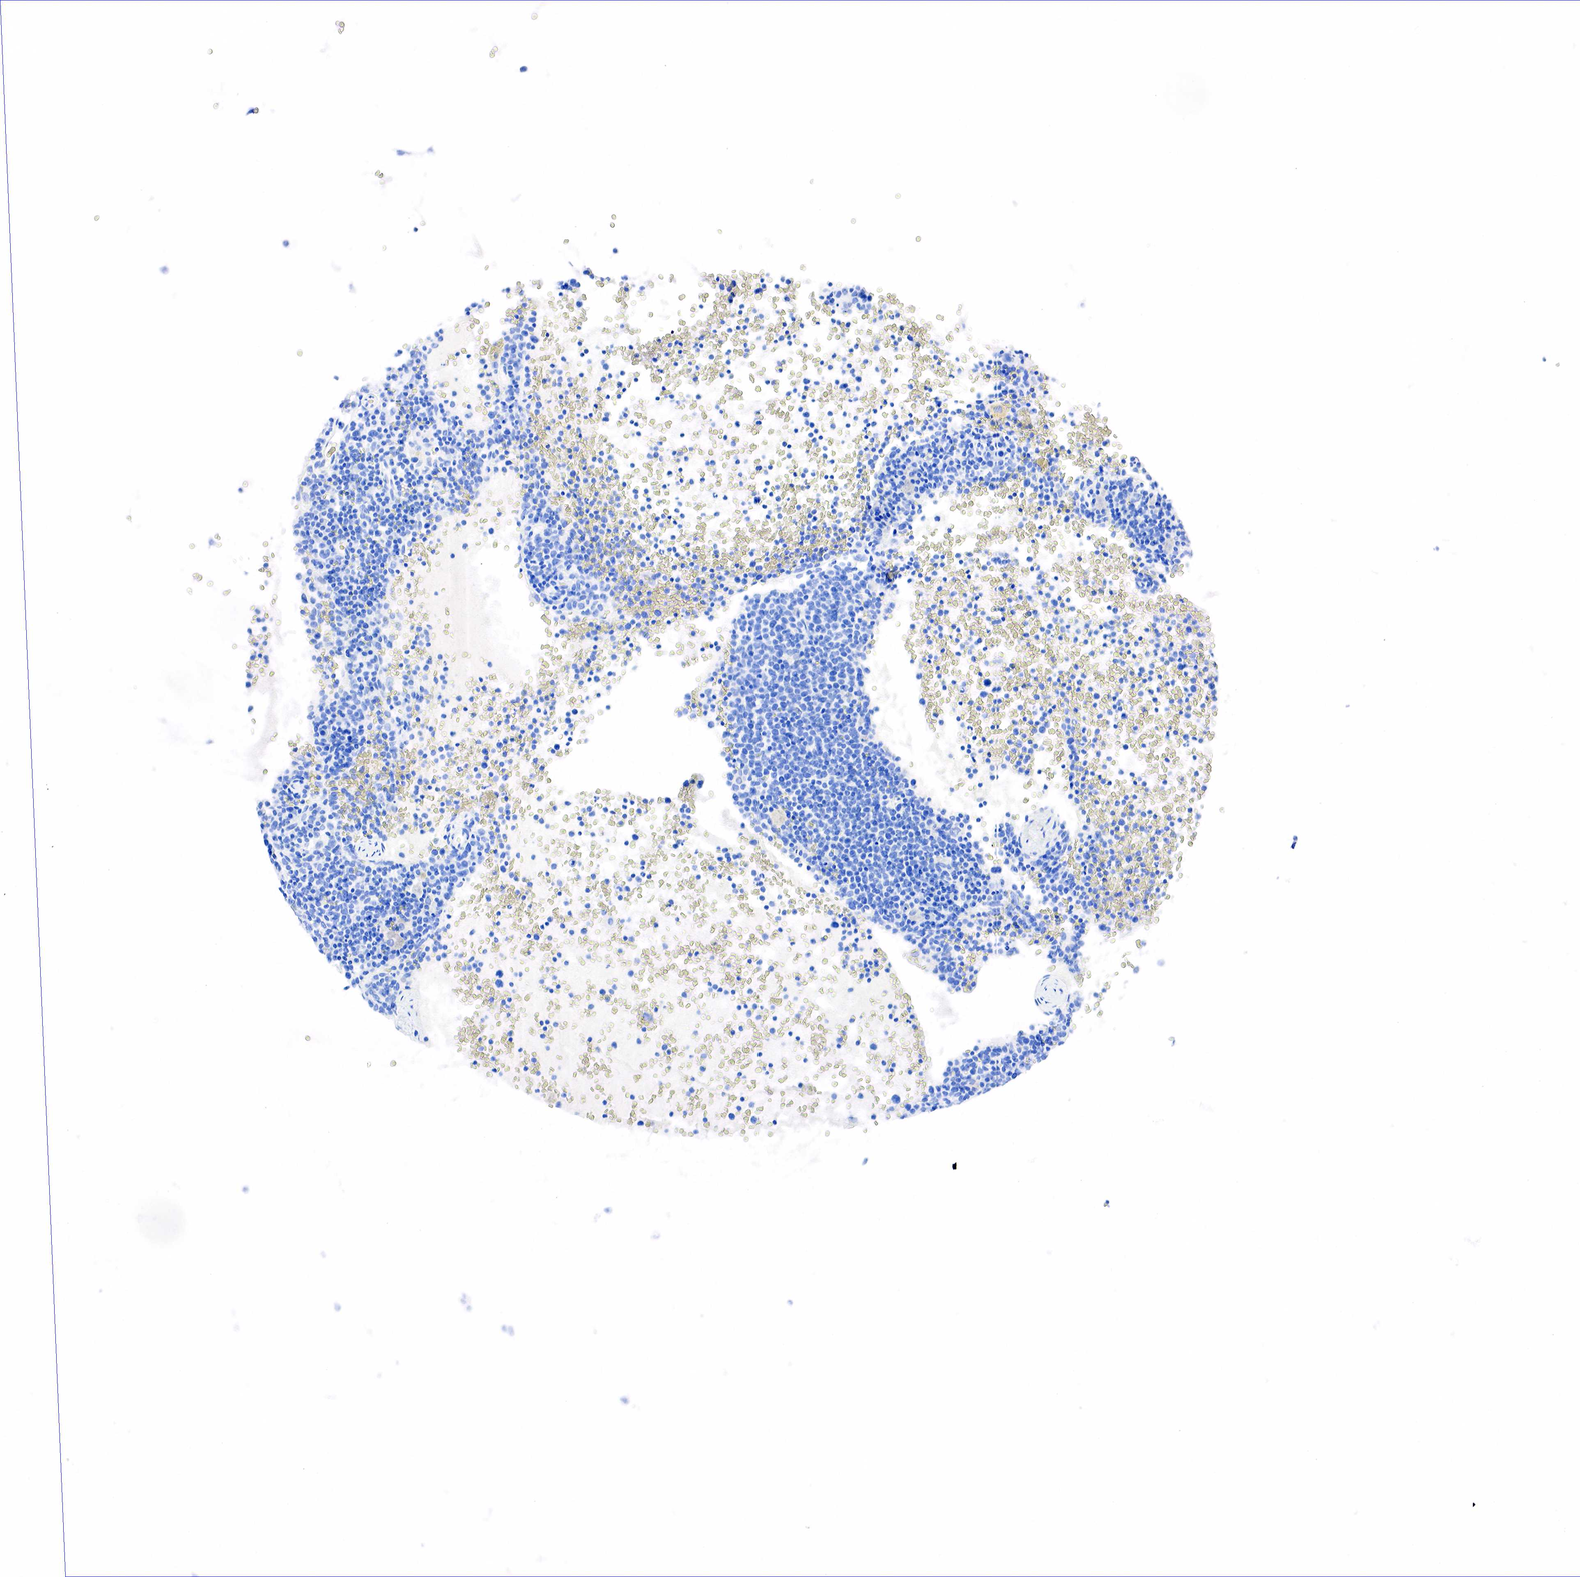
{"staining": {"intensity": "negative", "quantity": "none", "location": "none"}, "tissue": "lymphoma", "cell_type": "Tumor cells", "image_type": "cancer", "snomed": [{"axis": "morphology", "description": "Malignant lymphoma, non-Hodgkin's type, High grade"}, {"axis": "topography", "description": "Lymph node"}], "caption": "A photomicrograph of human high-grade malignant lymphoma, non-Hodgkin's type is negative for staining in tumor cells.", "gene": "PTH", "patient": {"sex": "female", "age": 76}}